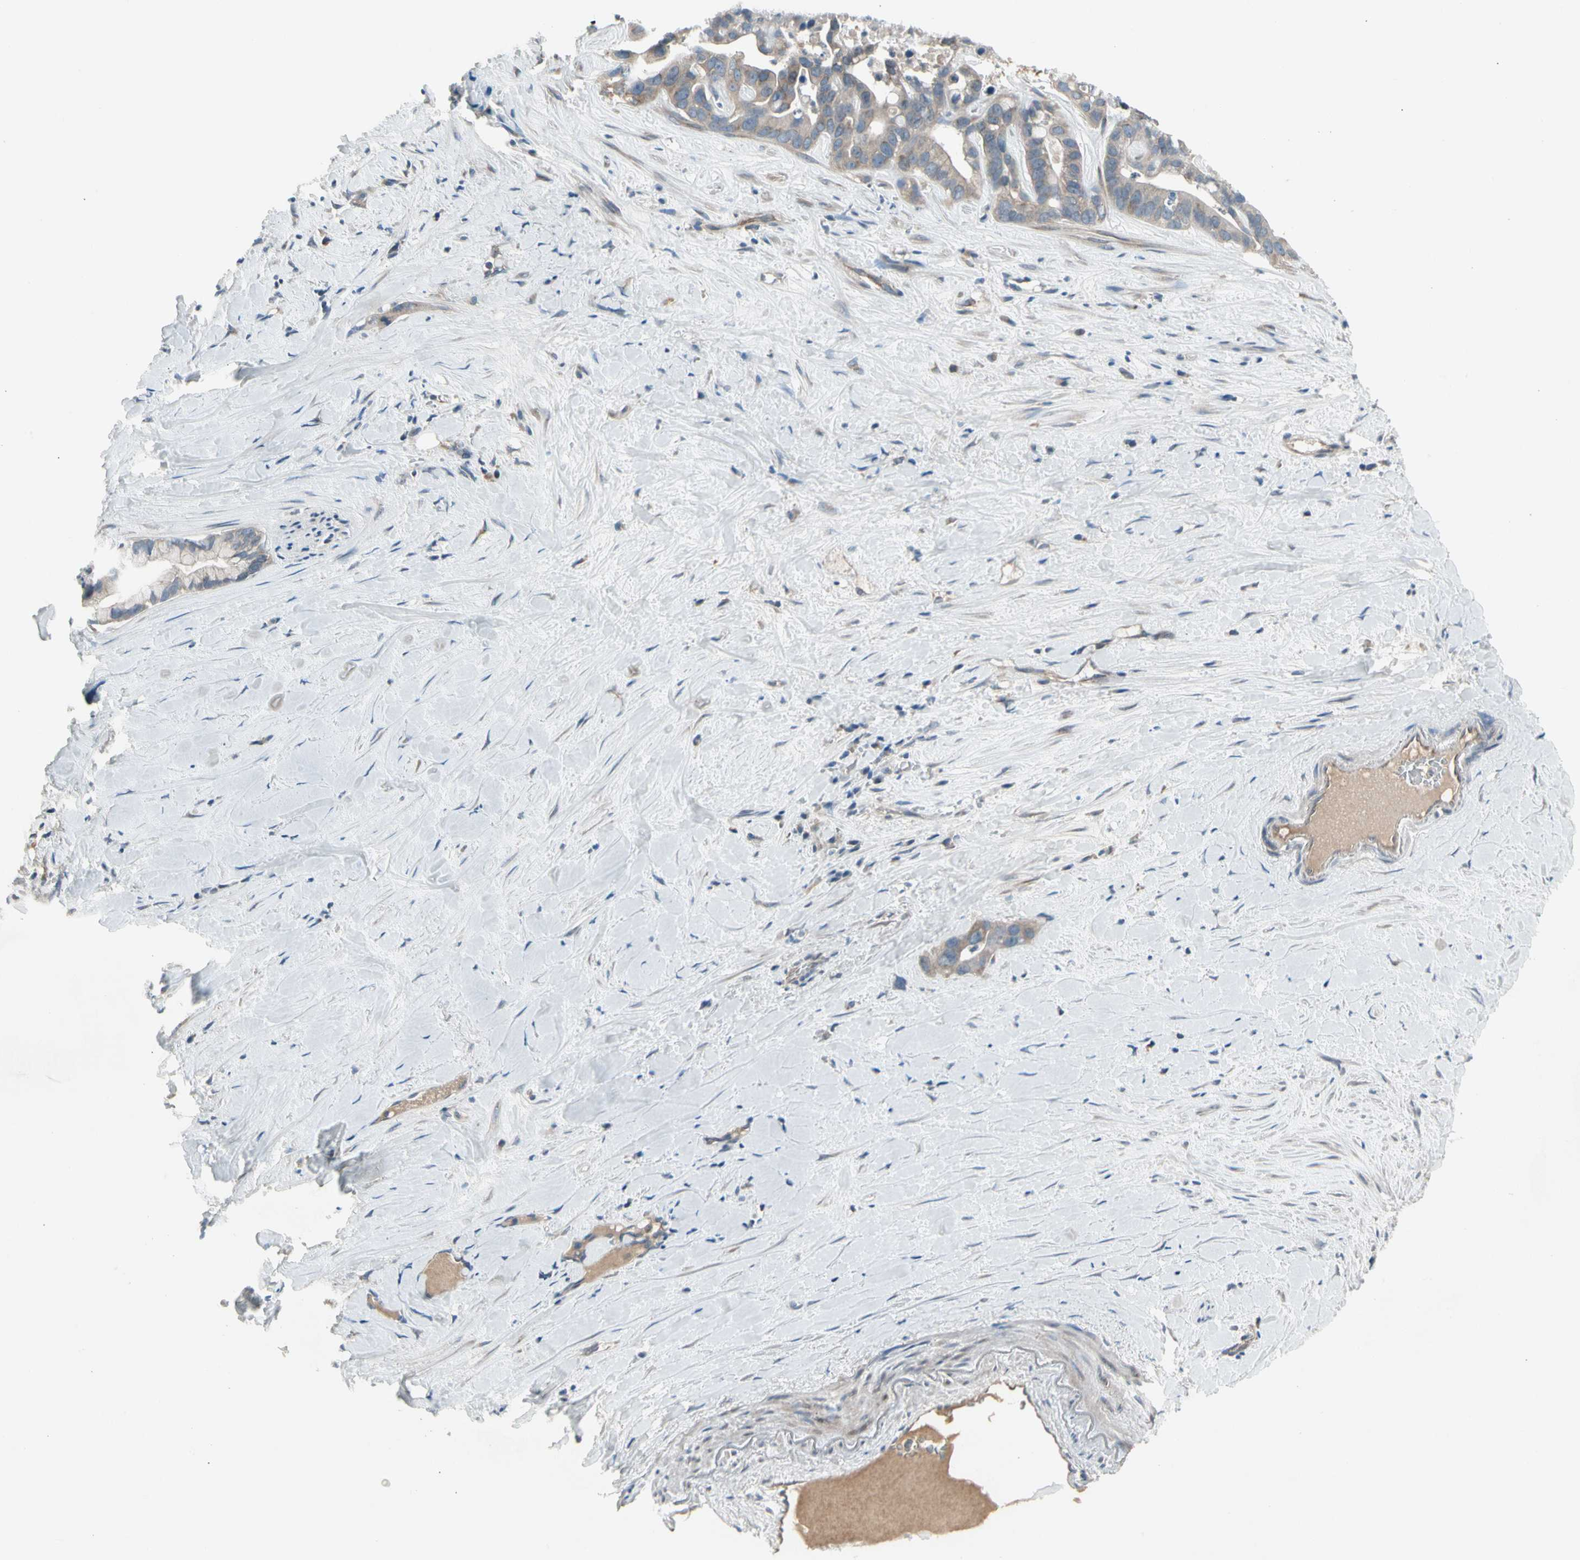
{"staining": {"intensity": "weak", "quantity": ">75%", "location": "cytoplasmic/membranous"}, "tissue": "liver cancer", "cell_type": "Tumor cells", "image_type": "cancer", "snomed": [{"axis": "morphology", "description": "Cholangiocarcinoma"}, {"axis": "topography", "description": "Liver"}], "caption": "High-power microscopy captured an immunohistochemistry image of liver cancer (cholangiocarcinoma), revealing weak cytoplasmic/membranous expression in approximately >75% of tumor cells. (brown staining indicates protein expression, while blue staining denotes nuclei).", "gene": "PANK2", "patient": {"sex": "female", "age": 65}}